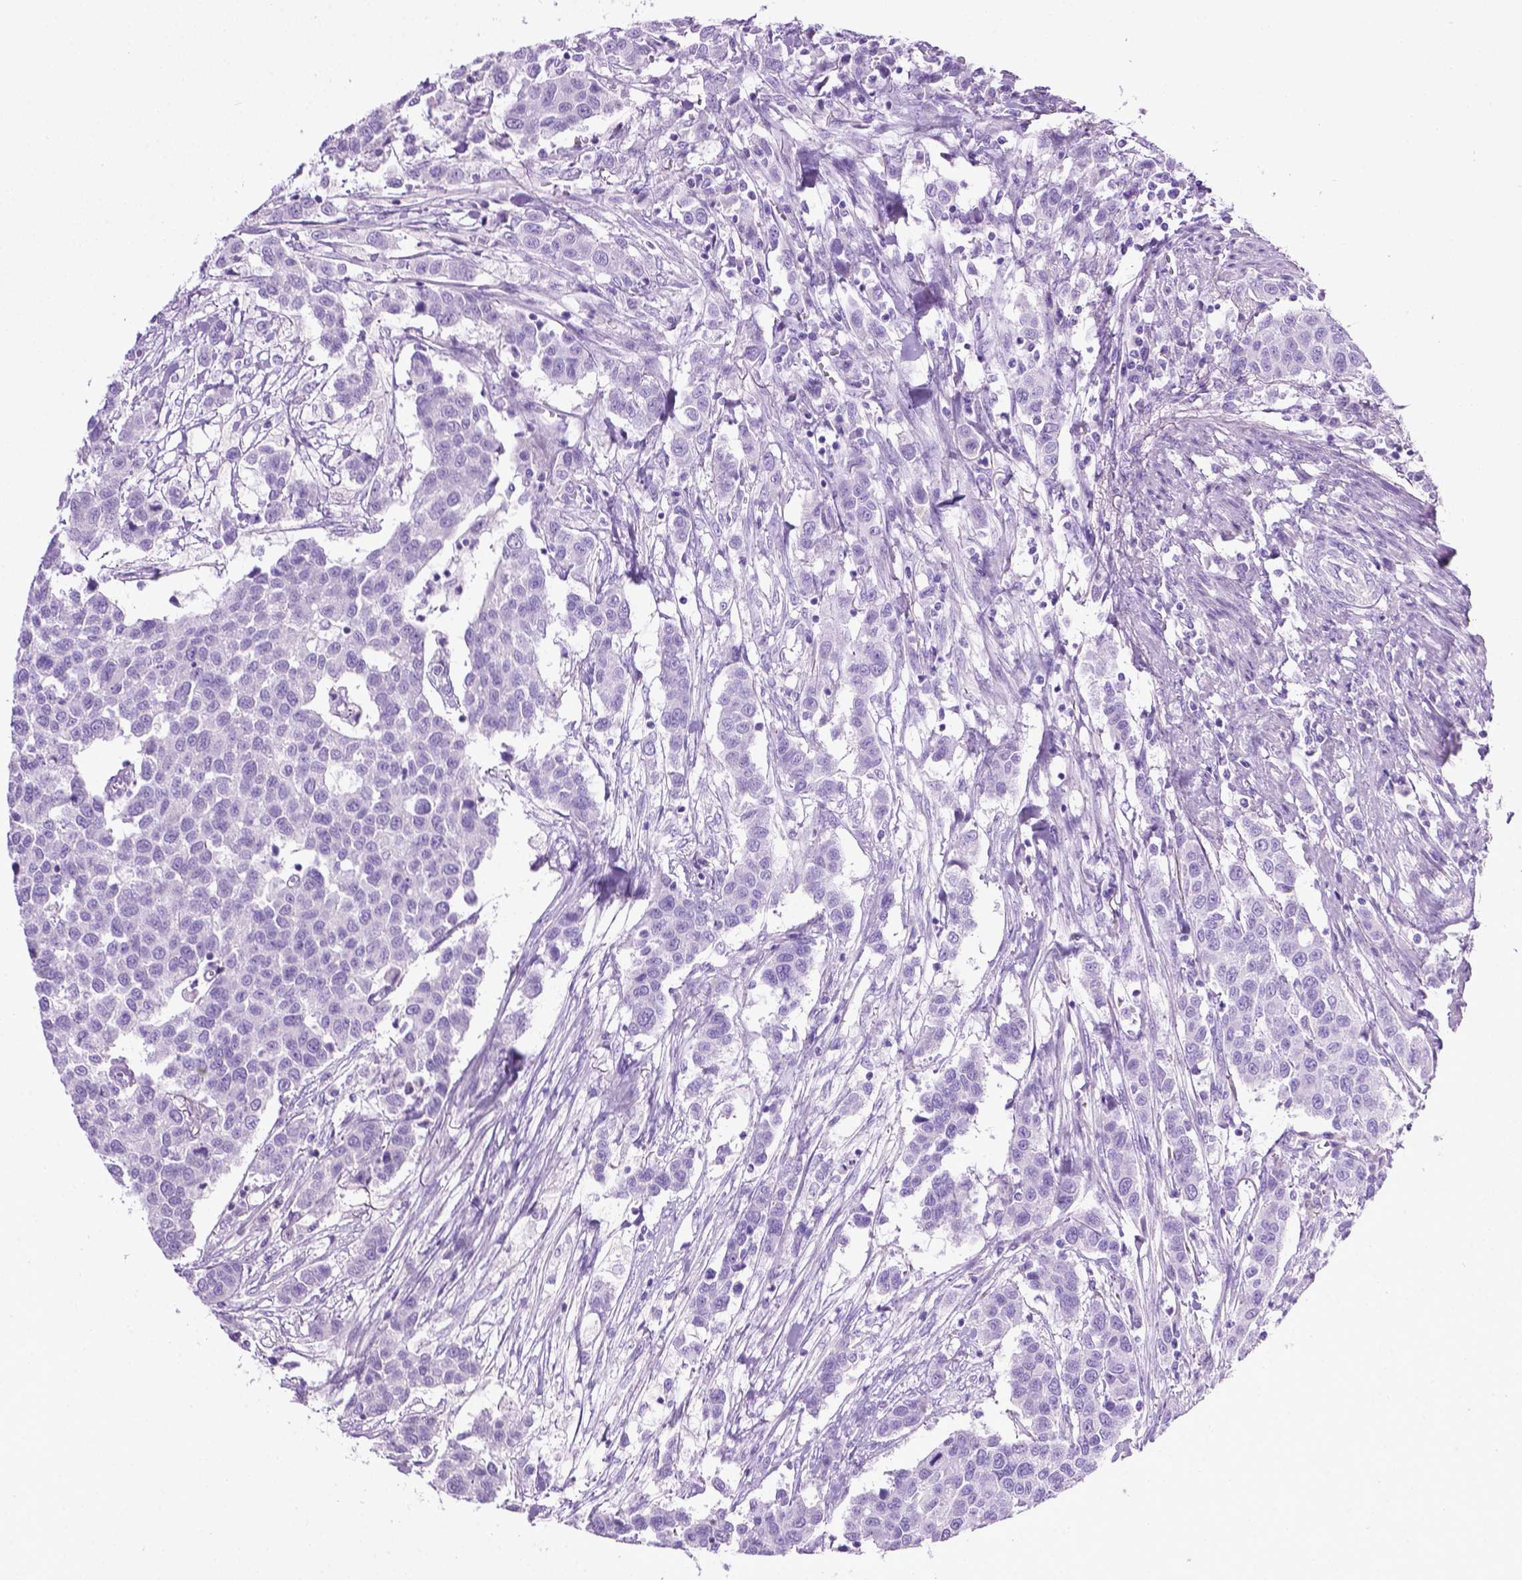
{"staining": {"intensity": "negative", "quantity": "none", "location": "none"}, "tissue": "urothelial cancer", "cell_type": "Tumor cells", "image_type": "cancer", "snomed": [{"axis": "morphology", "description": "Urothelial carcinoma, High grade"}, {"axis": "topography", "description": "Urinary bladder"}], "caption": "An IHC histopathology image of high-grade urothelial carcinoma is shown. There is no staining in tumor cells of high-grade urothelial carcinoma.", "gene": "LELP1", "patient": {"sex": "female", "age": 58}}